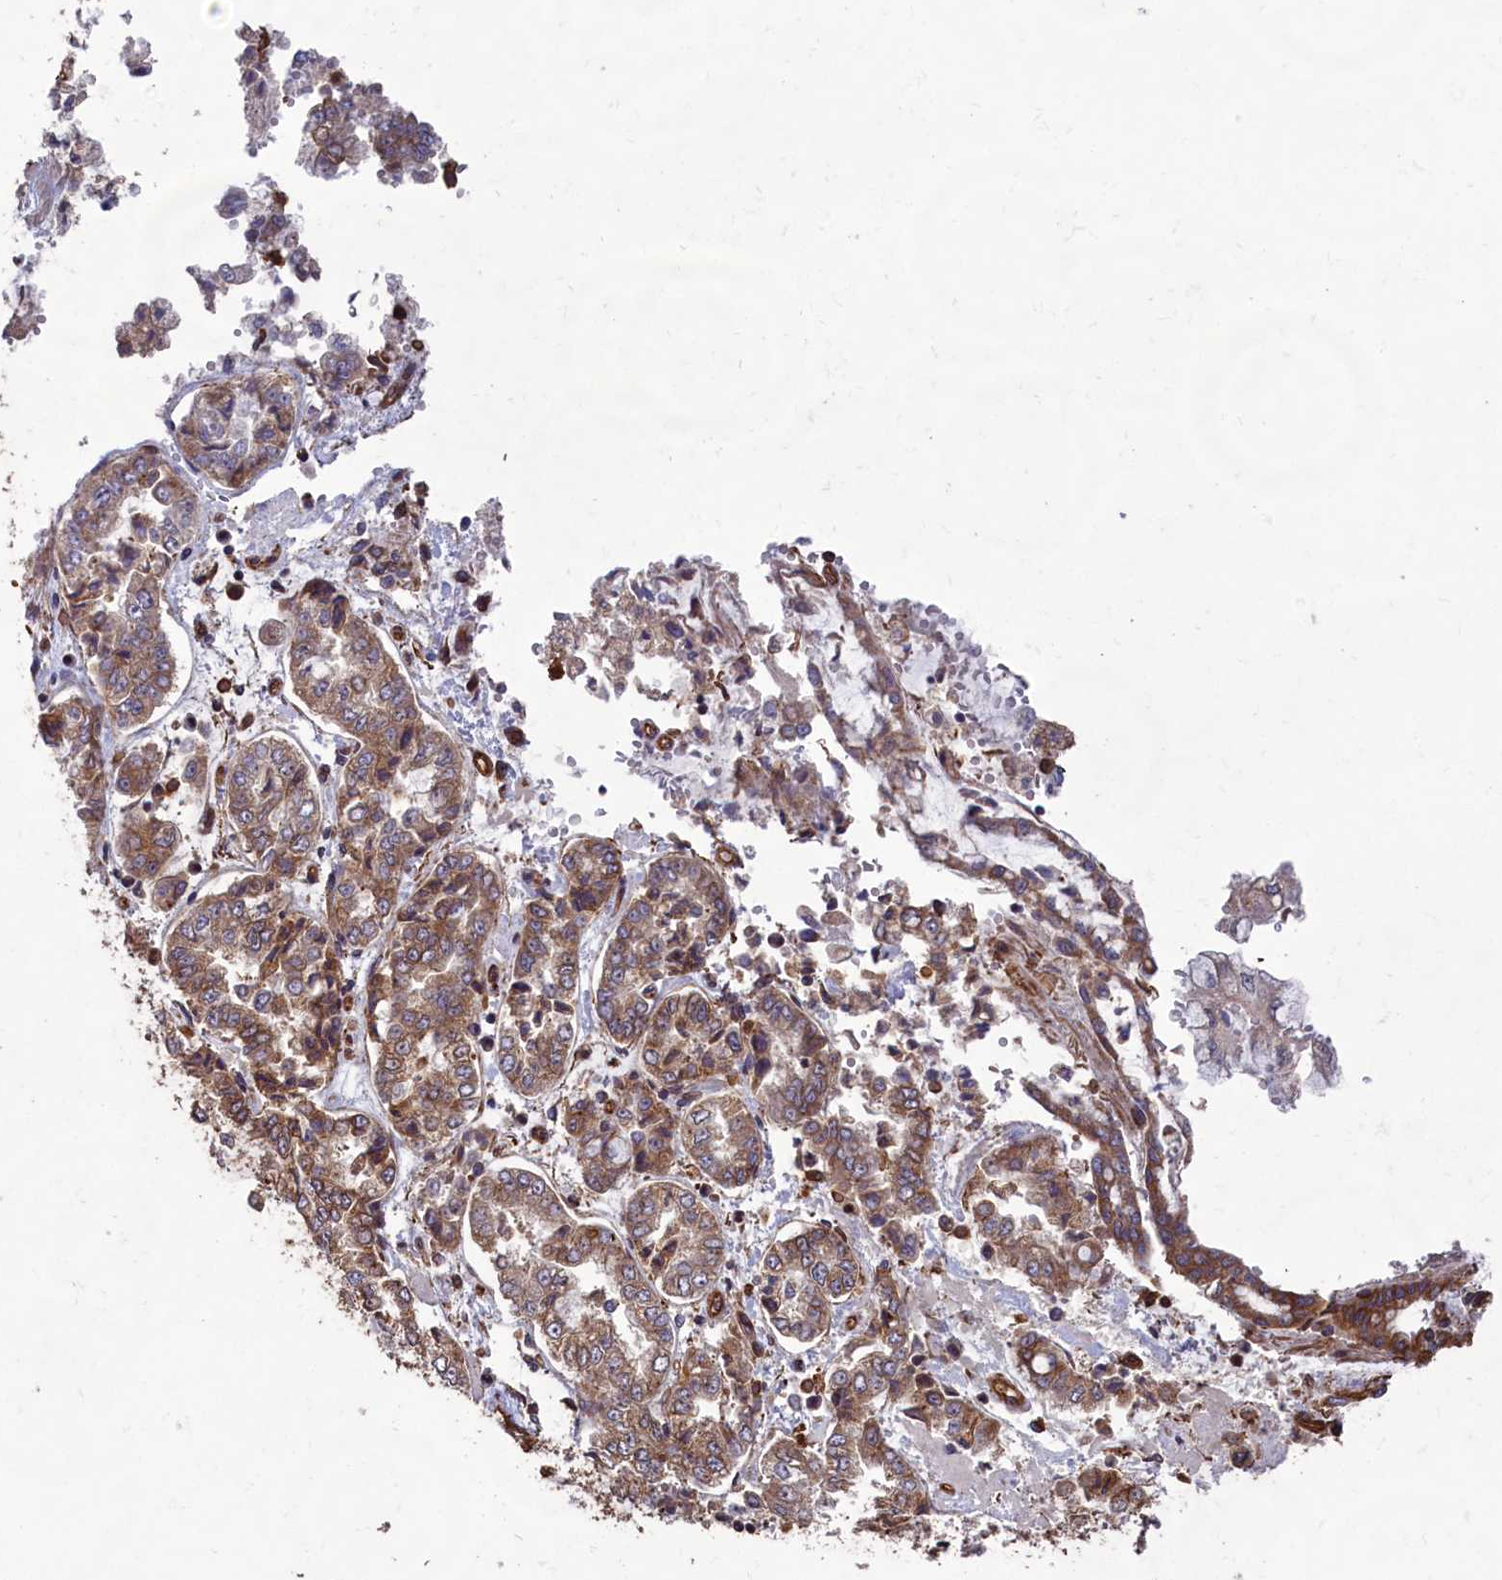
{"staining": {"intensity": "moderate", "quantity": "25%-75%", "location": "cytoplasmic/membranous"}, "tissue": "stomach cancer", "cell_type": "Tumor cells", "image_type": "cancer", "snomed": [{"axis": "morphology", "description": "Adenocarcinoma, NOS"}, {"axis": "topography", "description": "Stomach"}], "caption": "Stomach adenocarcinoma was stained to show a protein in brown. There is medium levels of moderate cytoplasmic/membranous positivity in approximately 25%-75% of tumor cells.", "gene": "CCDC124", "patient": {"sex": "male", "age": 76}}